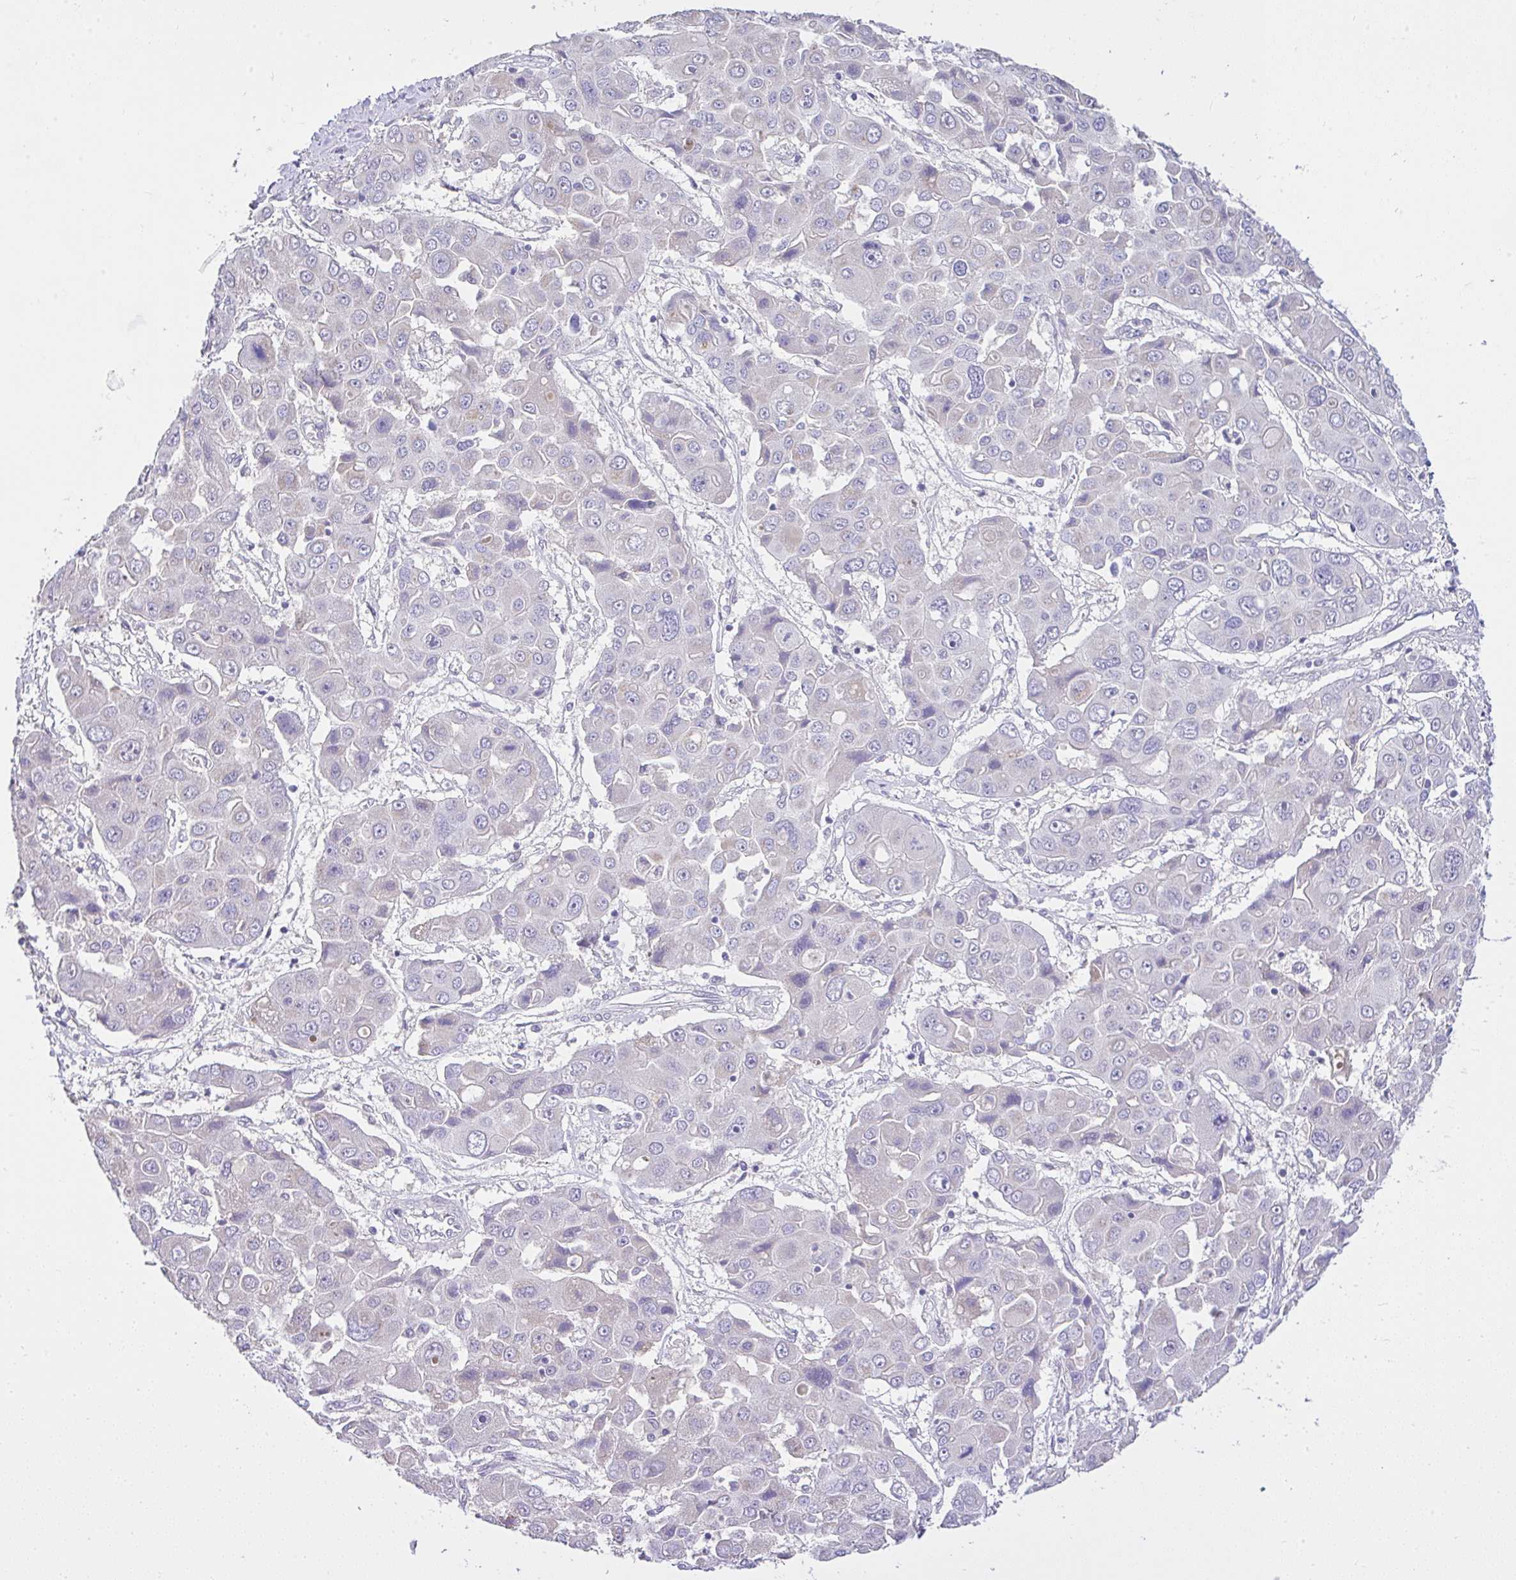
{"staining": {"intensity": "negative", "quantity": "none", "location": "none"}, "tissue": "liver cancer", "cell_type": "Tumor cells", "image_type": "cancer", "snomed": [{"axis": "morphology", "description": "Cholangiocarcinoma"}, {"axis": "topography", "description": "Liver"}], "caption": "This is an immunohistochemistry (IHC) photomicrograph of liver cancer. There is no expression in tumor cells.", "gene": "CTU1", "patient": {"sex": "male", "age": 67}}